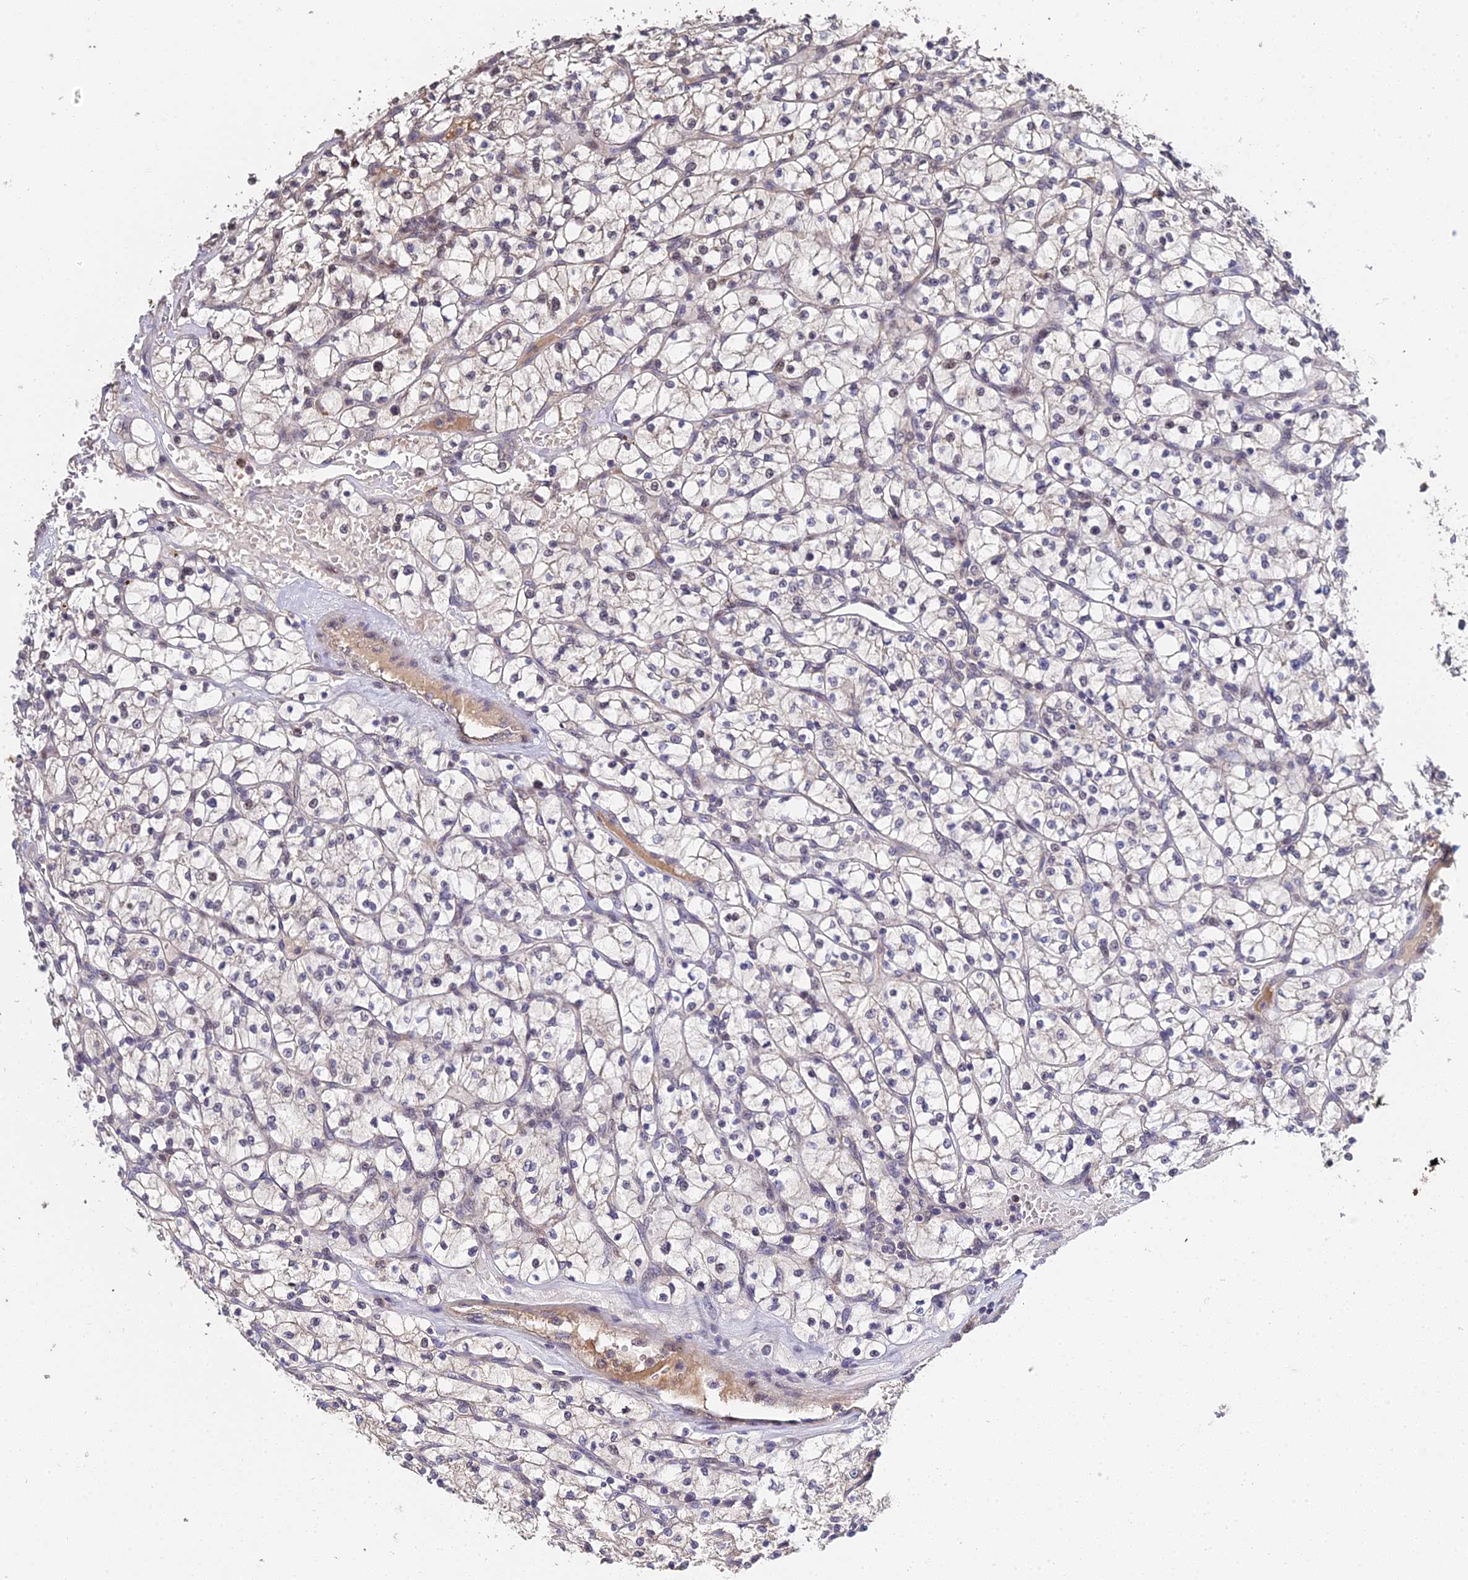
{"staining": {"intensity": "moderate", "quantity": "<25%", "location": "nuclear"}, "tissue": "renal cancer", "cell_type": "Tumor cells", "image_type": "cancer", "snomed": [{"axis": "morphology", "description": "Adenocarcinoma, NOS"}, {"axis": "topography", "description": "Kidney"}], "caption": "The photomicrograph displays a brown stain indicating the presence of a protein in the nuclear of tumor cells in renal cancer.", "gene": "ERCC5", "patient": {"sex": "female", "age": 64}}